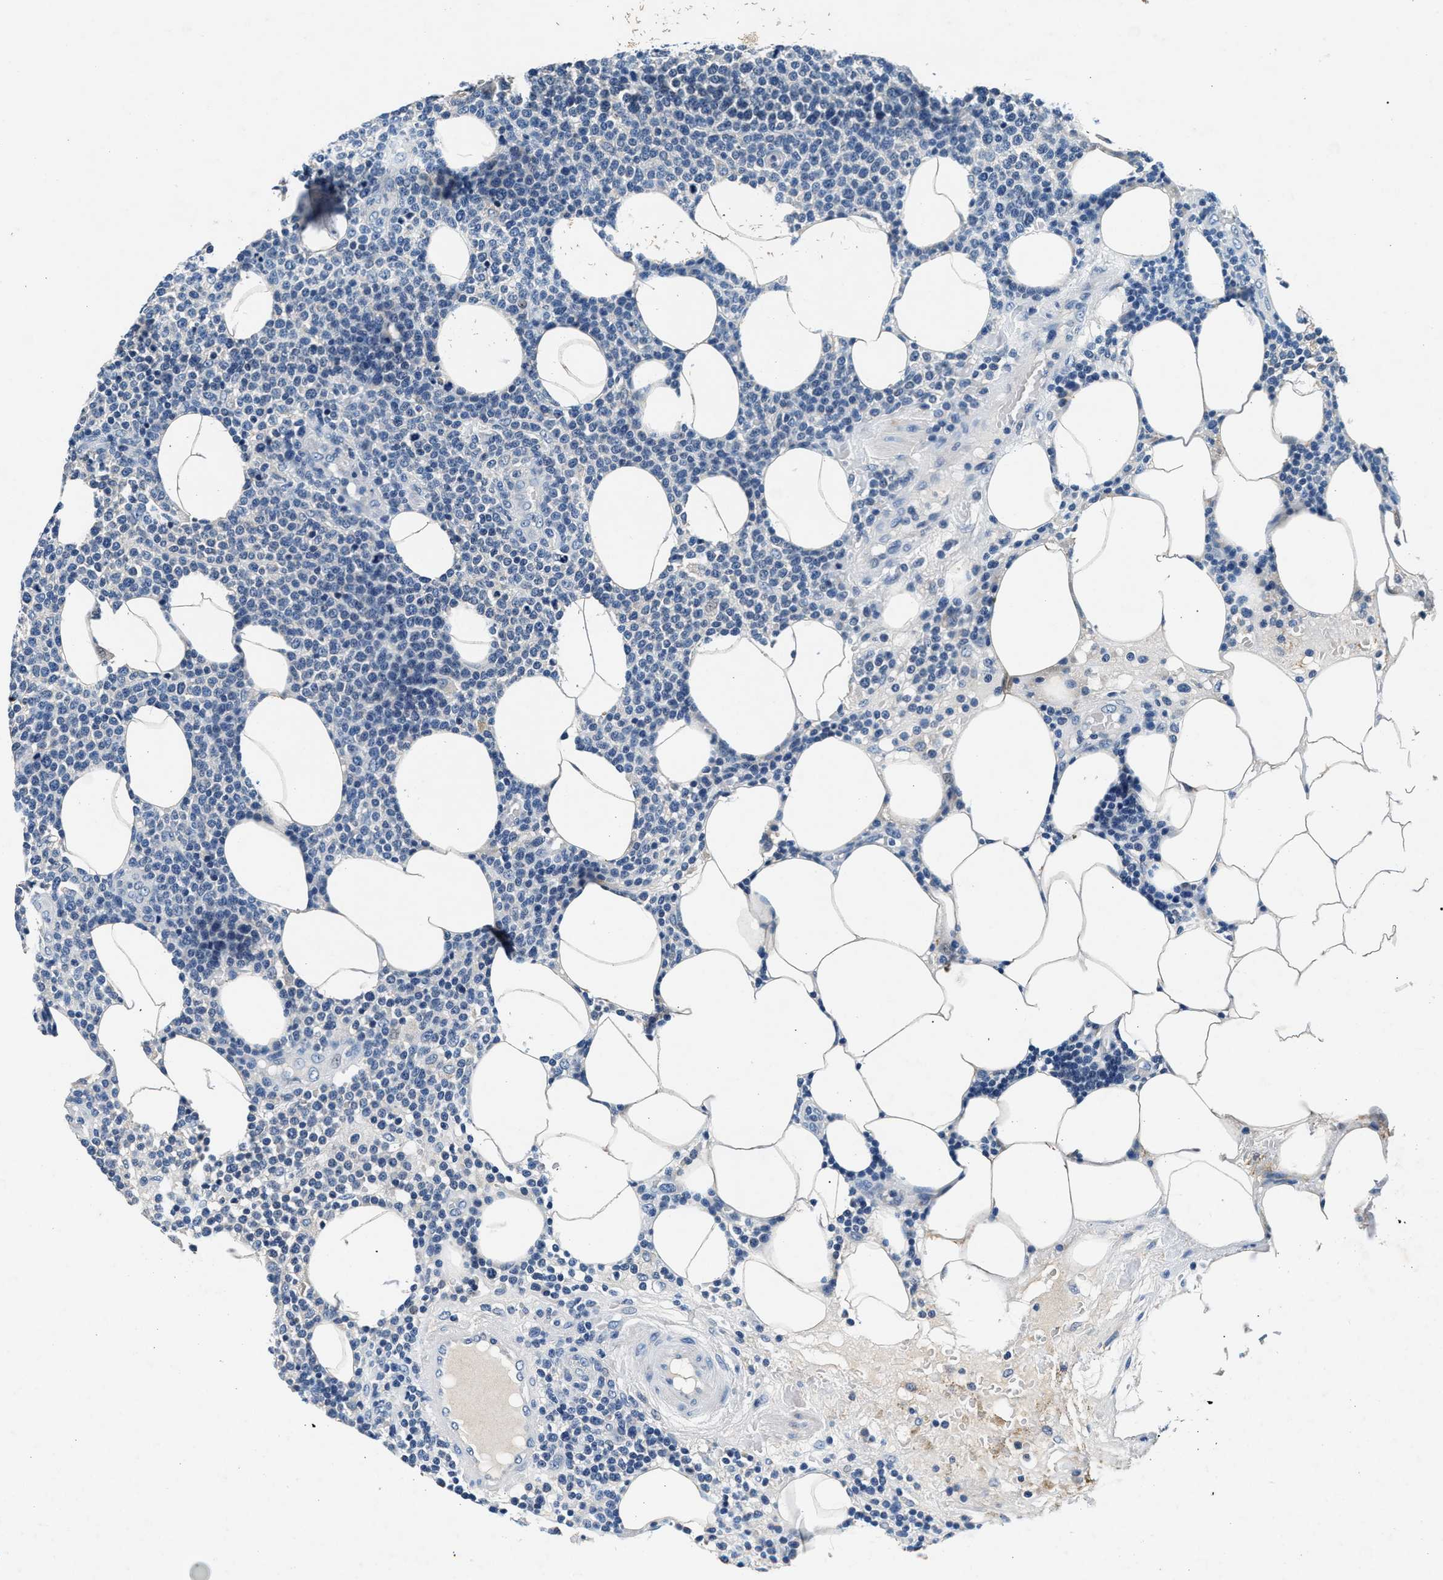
{"staining": {"intensity": "negative", "quantity": "none", "location": "none"}, "tissue": "lymphoma", "cell_type": "Tumor cells", "image_type": "cancer", "snomed": [{"axis": "morphology", "description": "Malignant lymphoma, non-Hodgkin's type, High grade"}, {"axis": "topography", "description": "Lymph node"}], "caption": "The immunohistochemistry (IHC) histopathology image has no significant positivity in tumor cells of malignant lymphoma, non-Hodgkin's type (high-grade) tissue.", "gene": "DENND6B", "patient": {"sex": "male", "age": 61}}